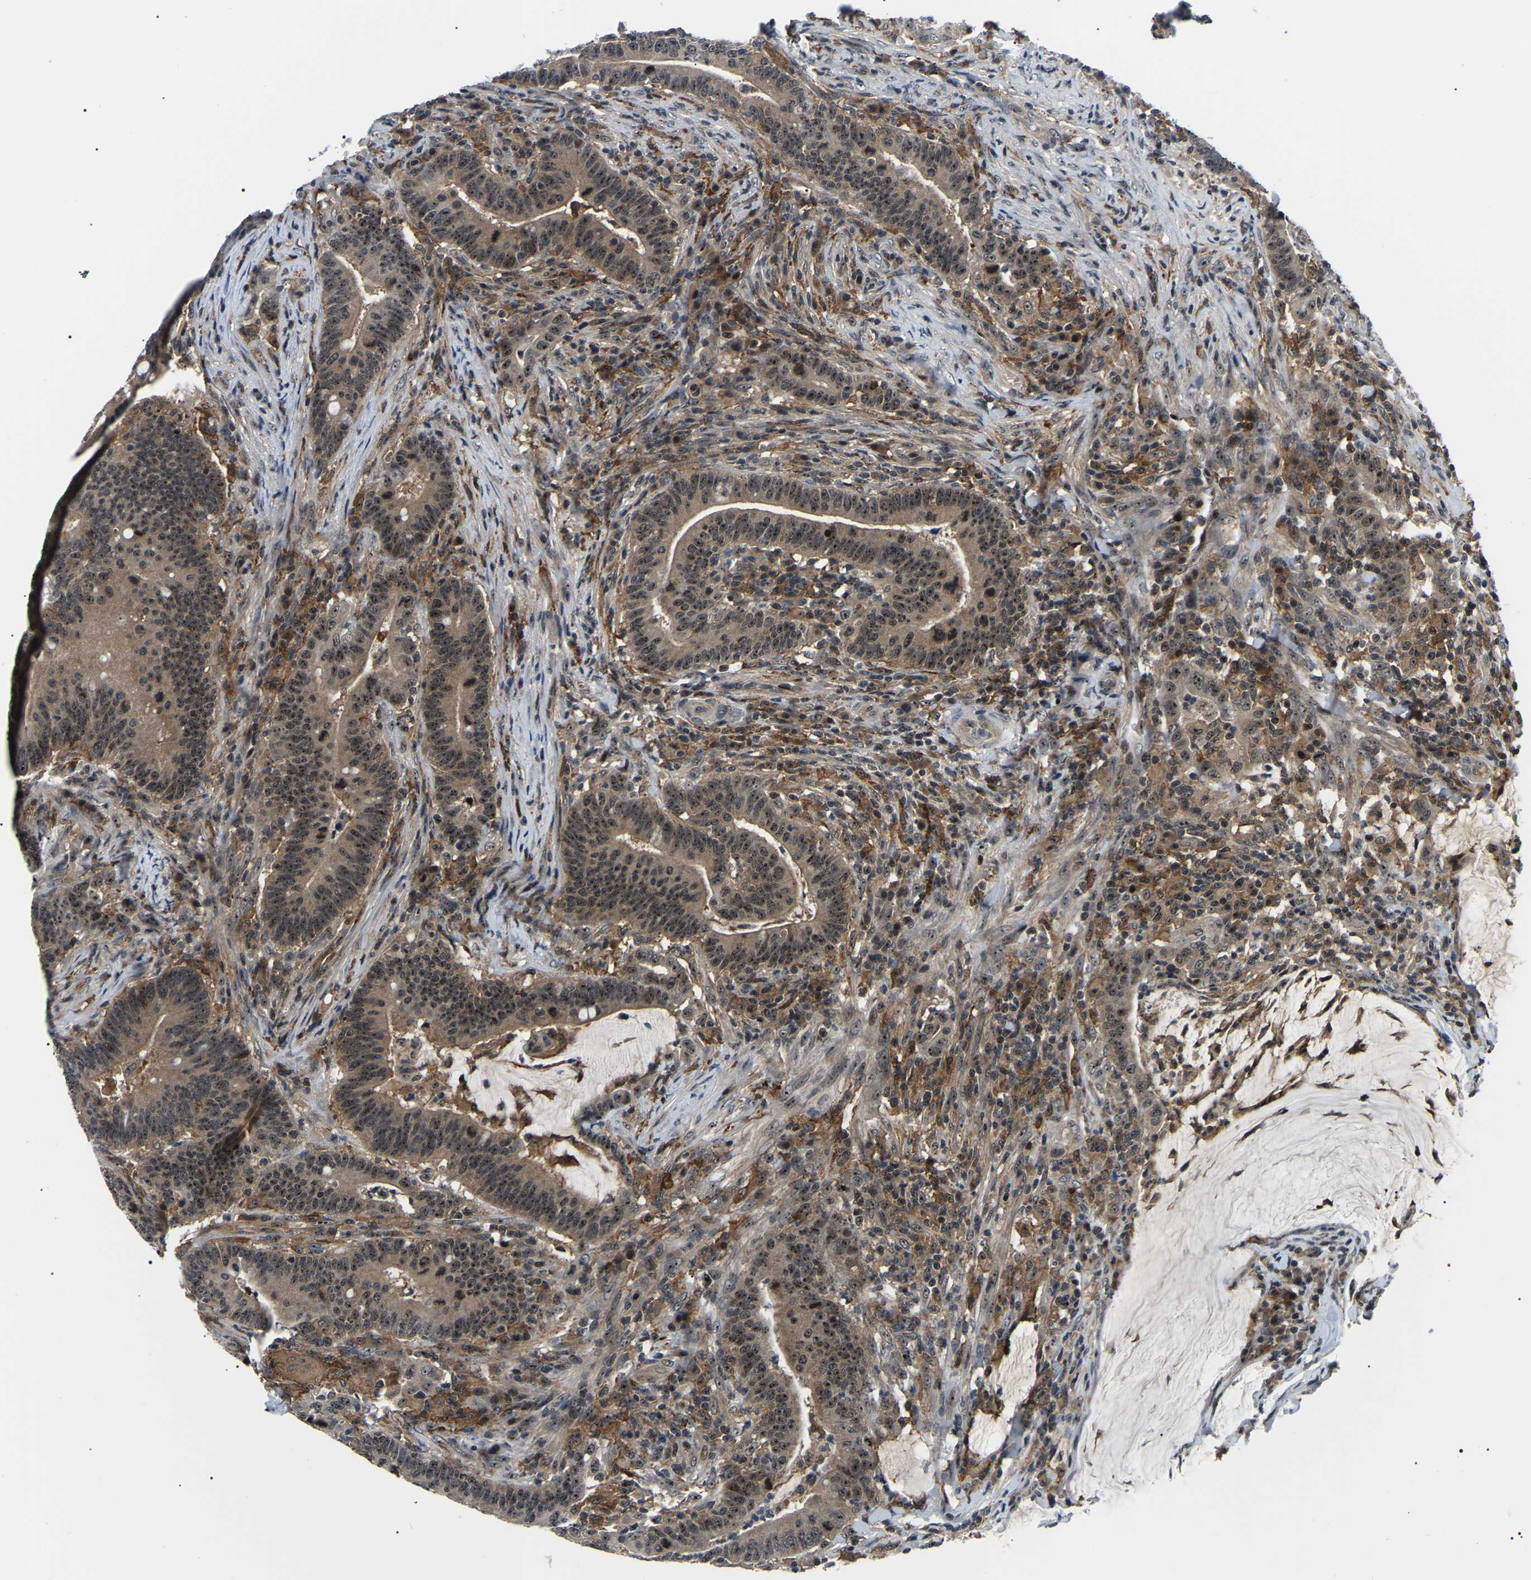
{"staining": {"intensity": "moderate", "quantity": ">75%", "location": "cytoplasmic/membranous,nuclear"}, "tissue": "colorectal cancer", "cell_type": "Tumor cells", "image_type": "cancer", "snomed": [{"axis": "morphology", "description": "Normal tissue, NOS"}, {"axis": "morphology", "description": "Adenocarcinoma, NOS"}, {"axis": "topography", "description": "Colon"}], "caption": "Human colorectal cancer stained with a protein marker shows moderate staining in tumor cells.", "gene": "RRP1B", "patient": {"sex": "female", "age": 66}}